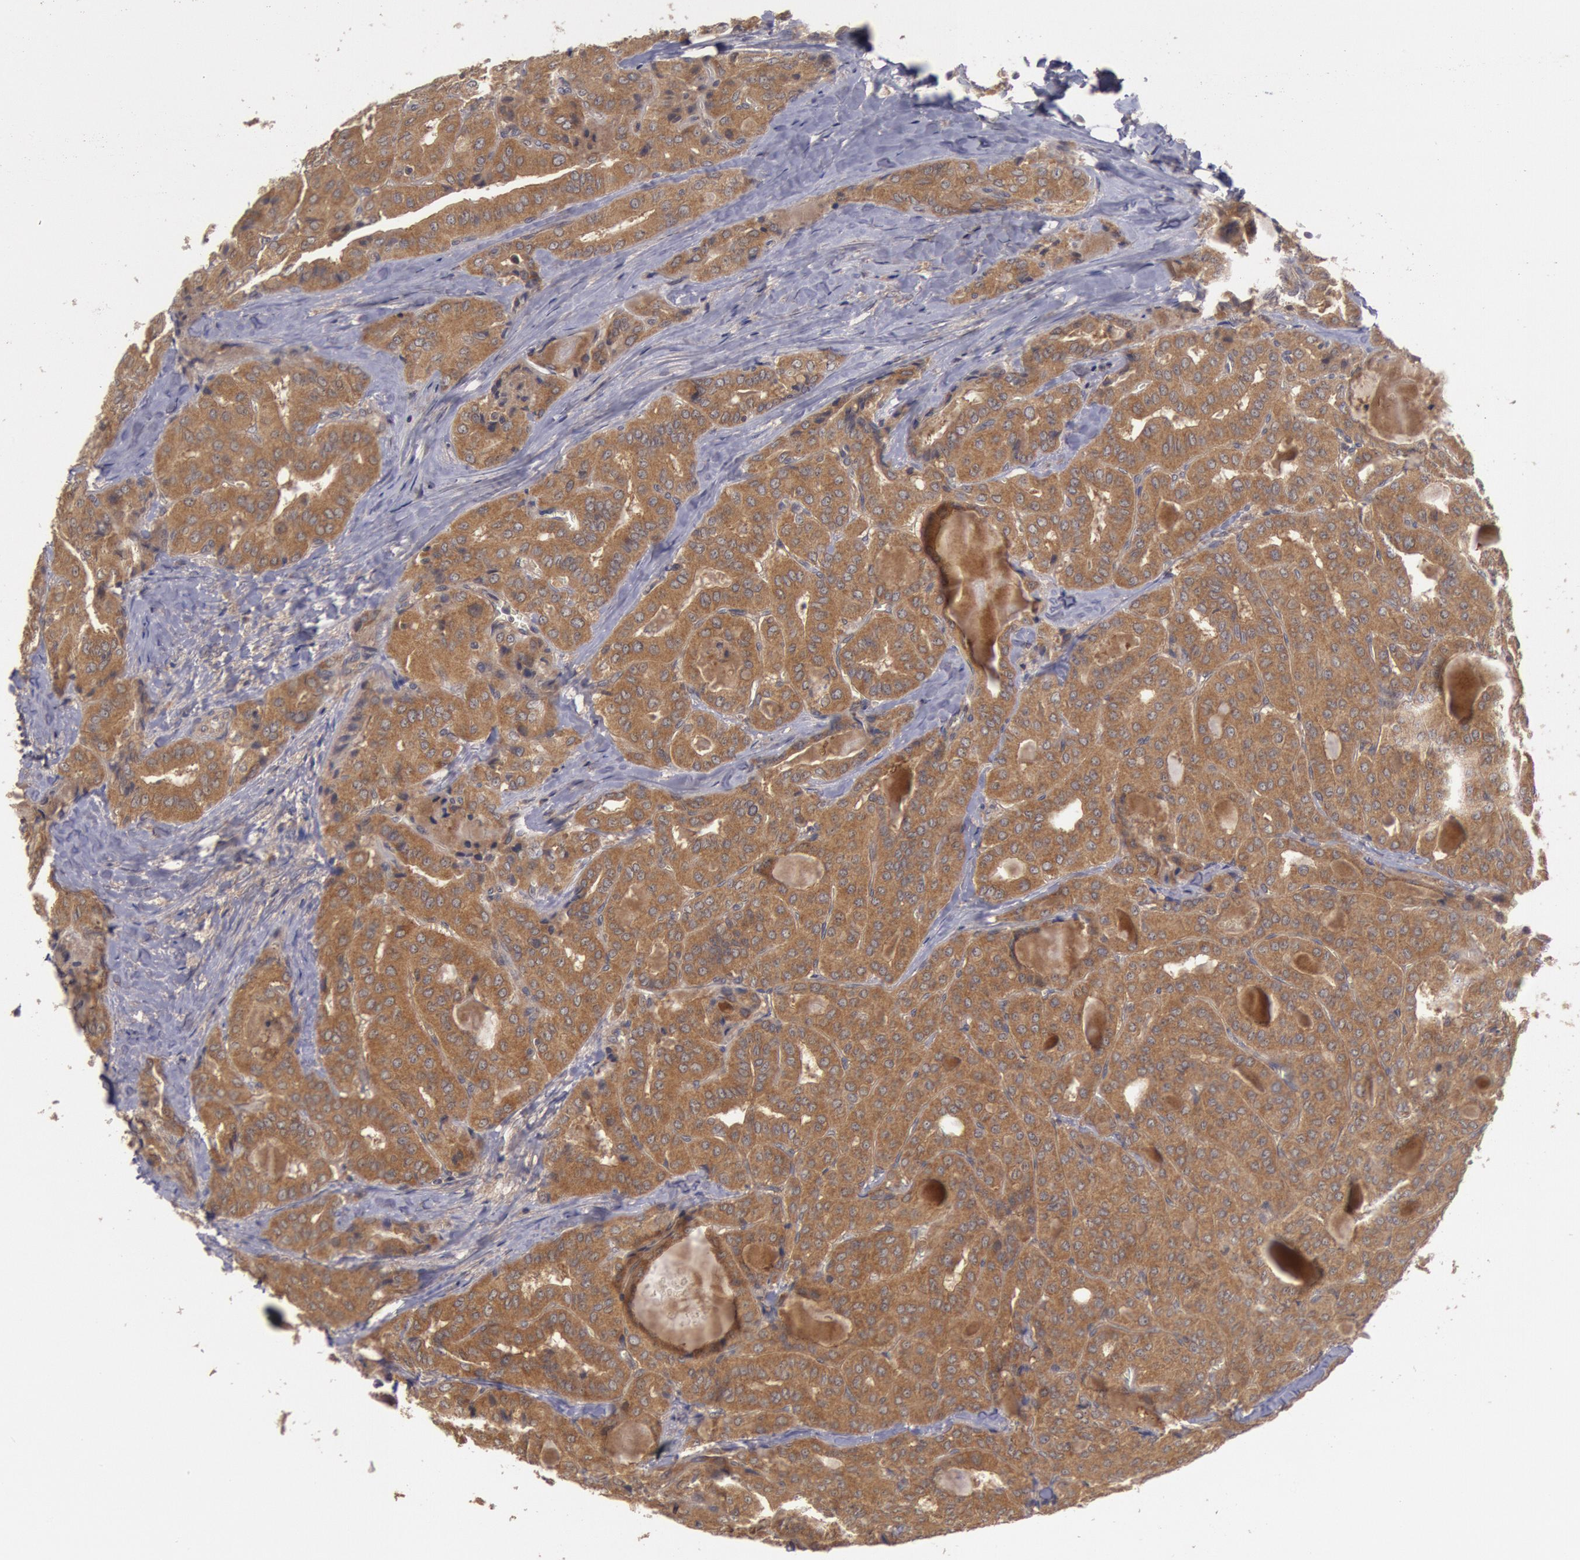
{"staining": {"intensity": "strong", "quantity": ">75%", "location": "cytoplasmic/membranous"}, "tissue": "thyroid cancer", "cell_type": "Tumor cells", "image_type": "cancer", "snomed": [{"axis": "morphology", "description": "Papillary adenocarcinoma, NOS"}, {"axis": "topography", "description": "Thyroid gland"}], "caption": "Protein expression analysis of papillary adenocarcinoma (thyroid) shows strong cytoplasmic/membranous positivity in approximately >75% of tumor cells.", "gene": "BRAF", "patient": {"sex": "female", "age": 71}}